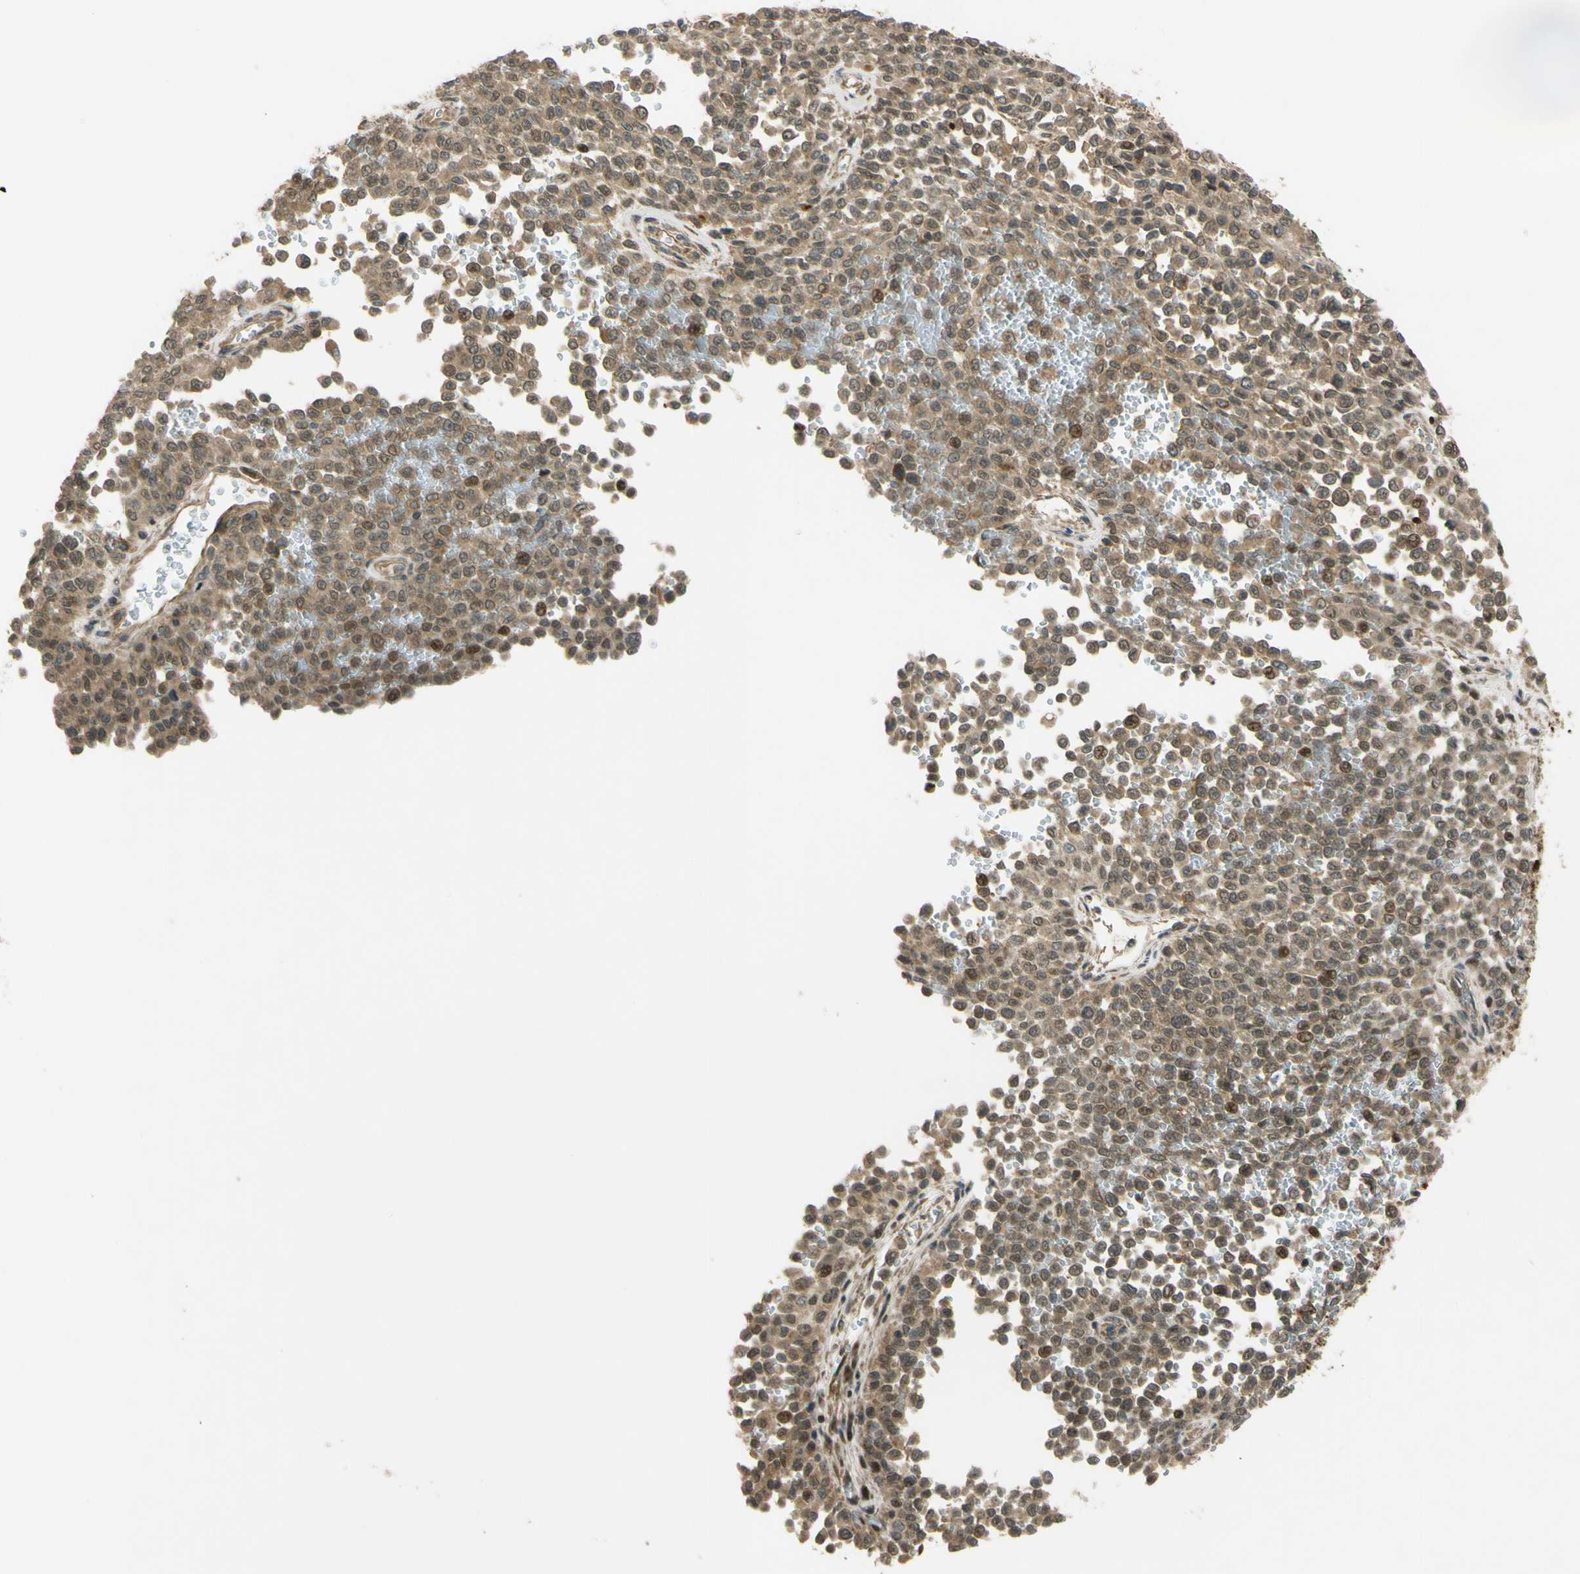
{"staining": {"intensity": "moderate", "quantity": ">75%", "location": "cytoplasmic/membranous"}, "tissue": "melanoma", "cell_type": "Tumor cells", "image_type": "cancer", "snomed": [{"axis": "morphology", "description": "Malignant melanoma, Metastatic site"}, {"axis": "topography", "description": "Pancreas"}], "caption": "A micrograph of malignant melanoma (metastatic site) stained for a protein displays moderate cytoplasmic/membranous brown staining in tumor cells. (DAB IHC with brightfield microscopy, high magnification).", "gene": "FLII", "patient": {"sex": "female", "age": 30}}